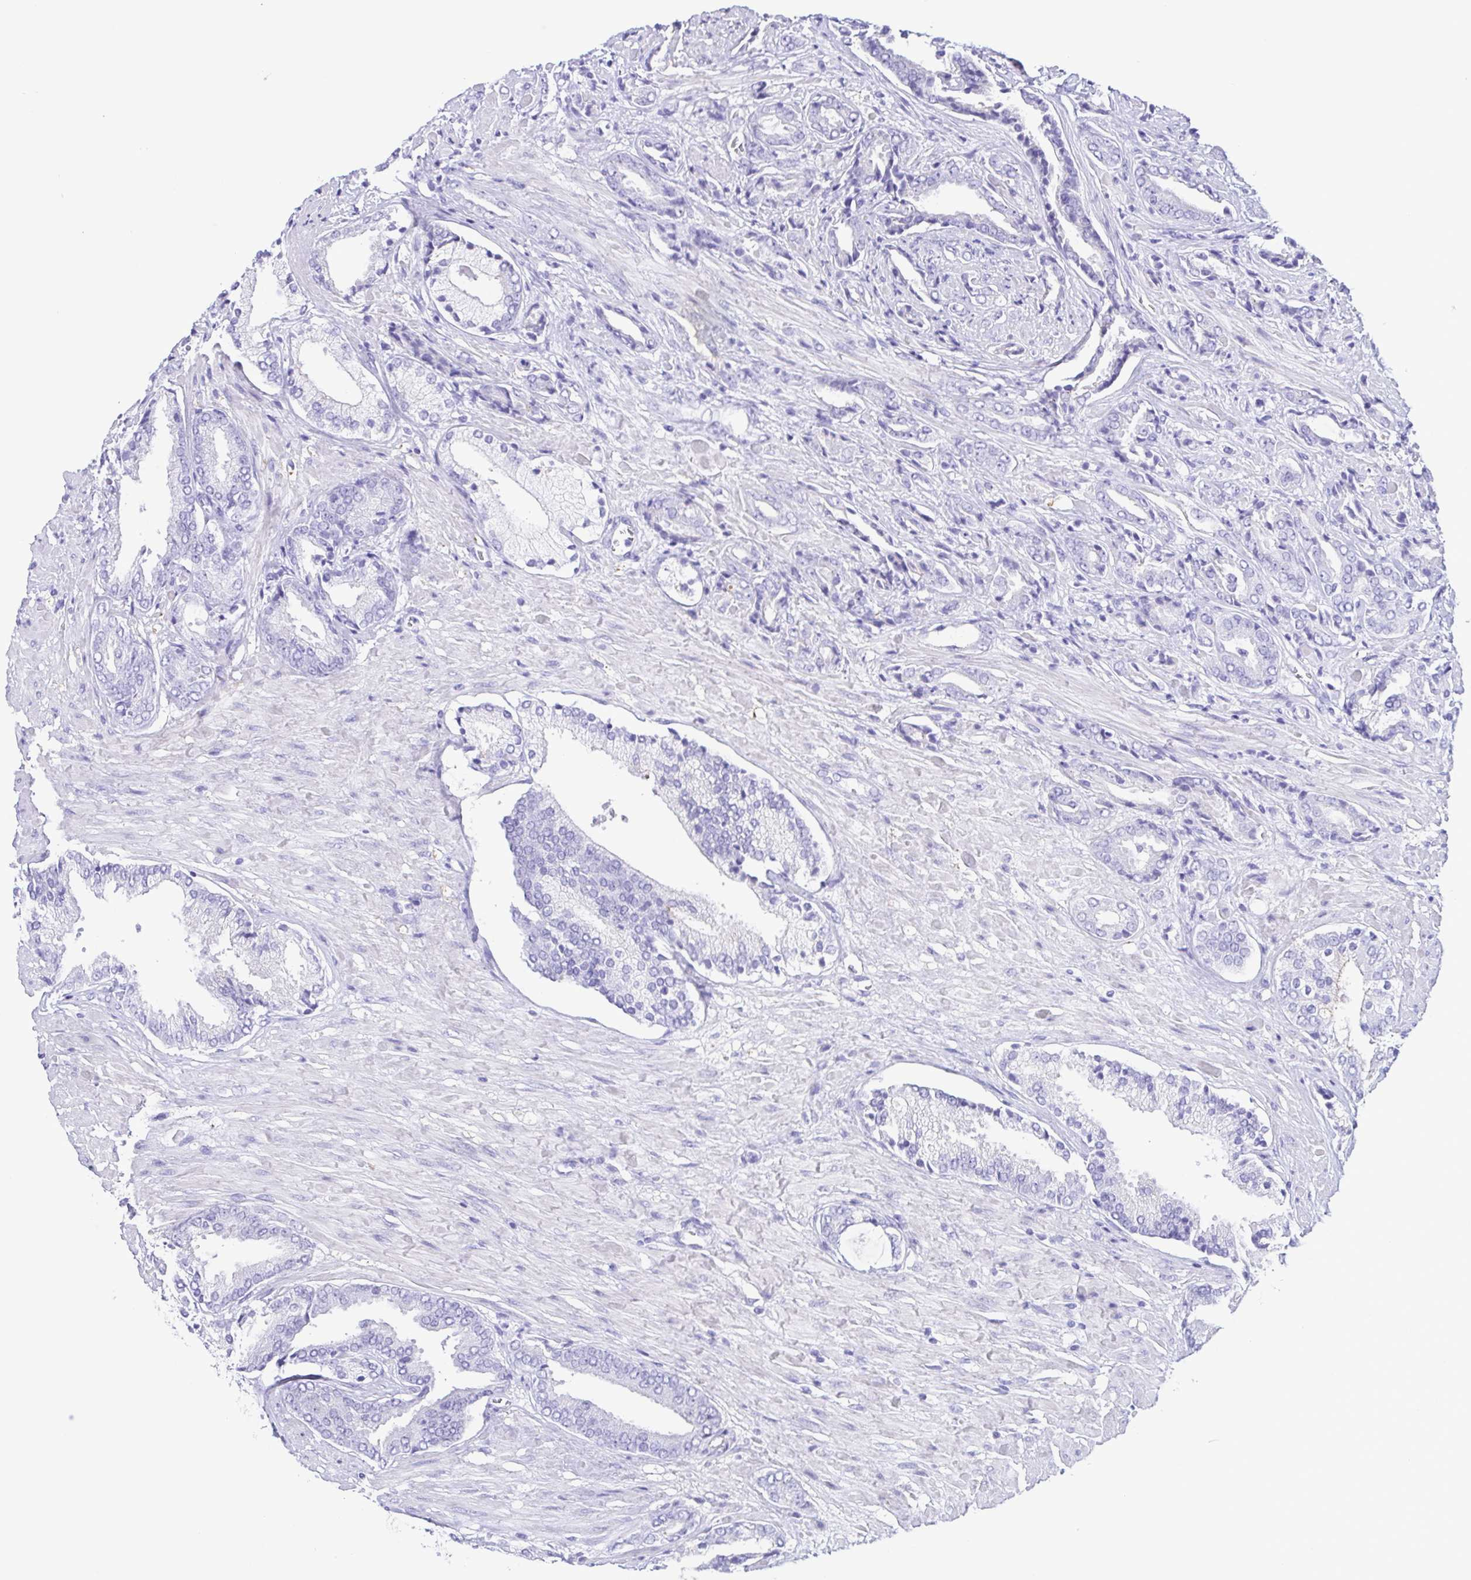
{"staining": {"intensity": "negative", "quantity": "none", "location": "none"}, "tissue": "prostate cancer", "cell_type": "Tumor cells", "image_type": "cancer", "snomed": [{"axis": "morphology", "description": "Adenocarcinoma, High grade"}, {"axis": "topography", "description": "Prostate"}], "caption": "Tumor cells are negative for brown protein staining in prostate cancer (adenocarcinoma (high-grade)).", "gene": "TSPY2", "patient": {"sex": "male", "age": 56}}